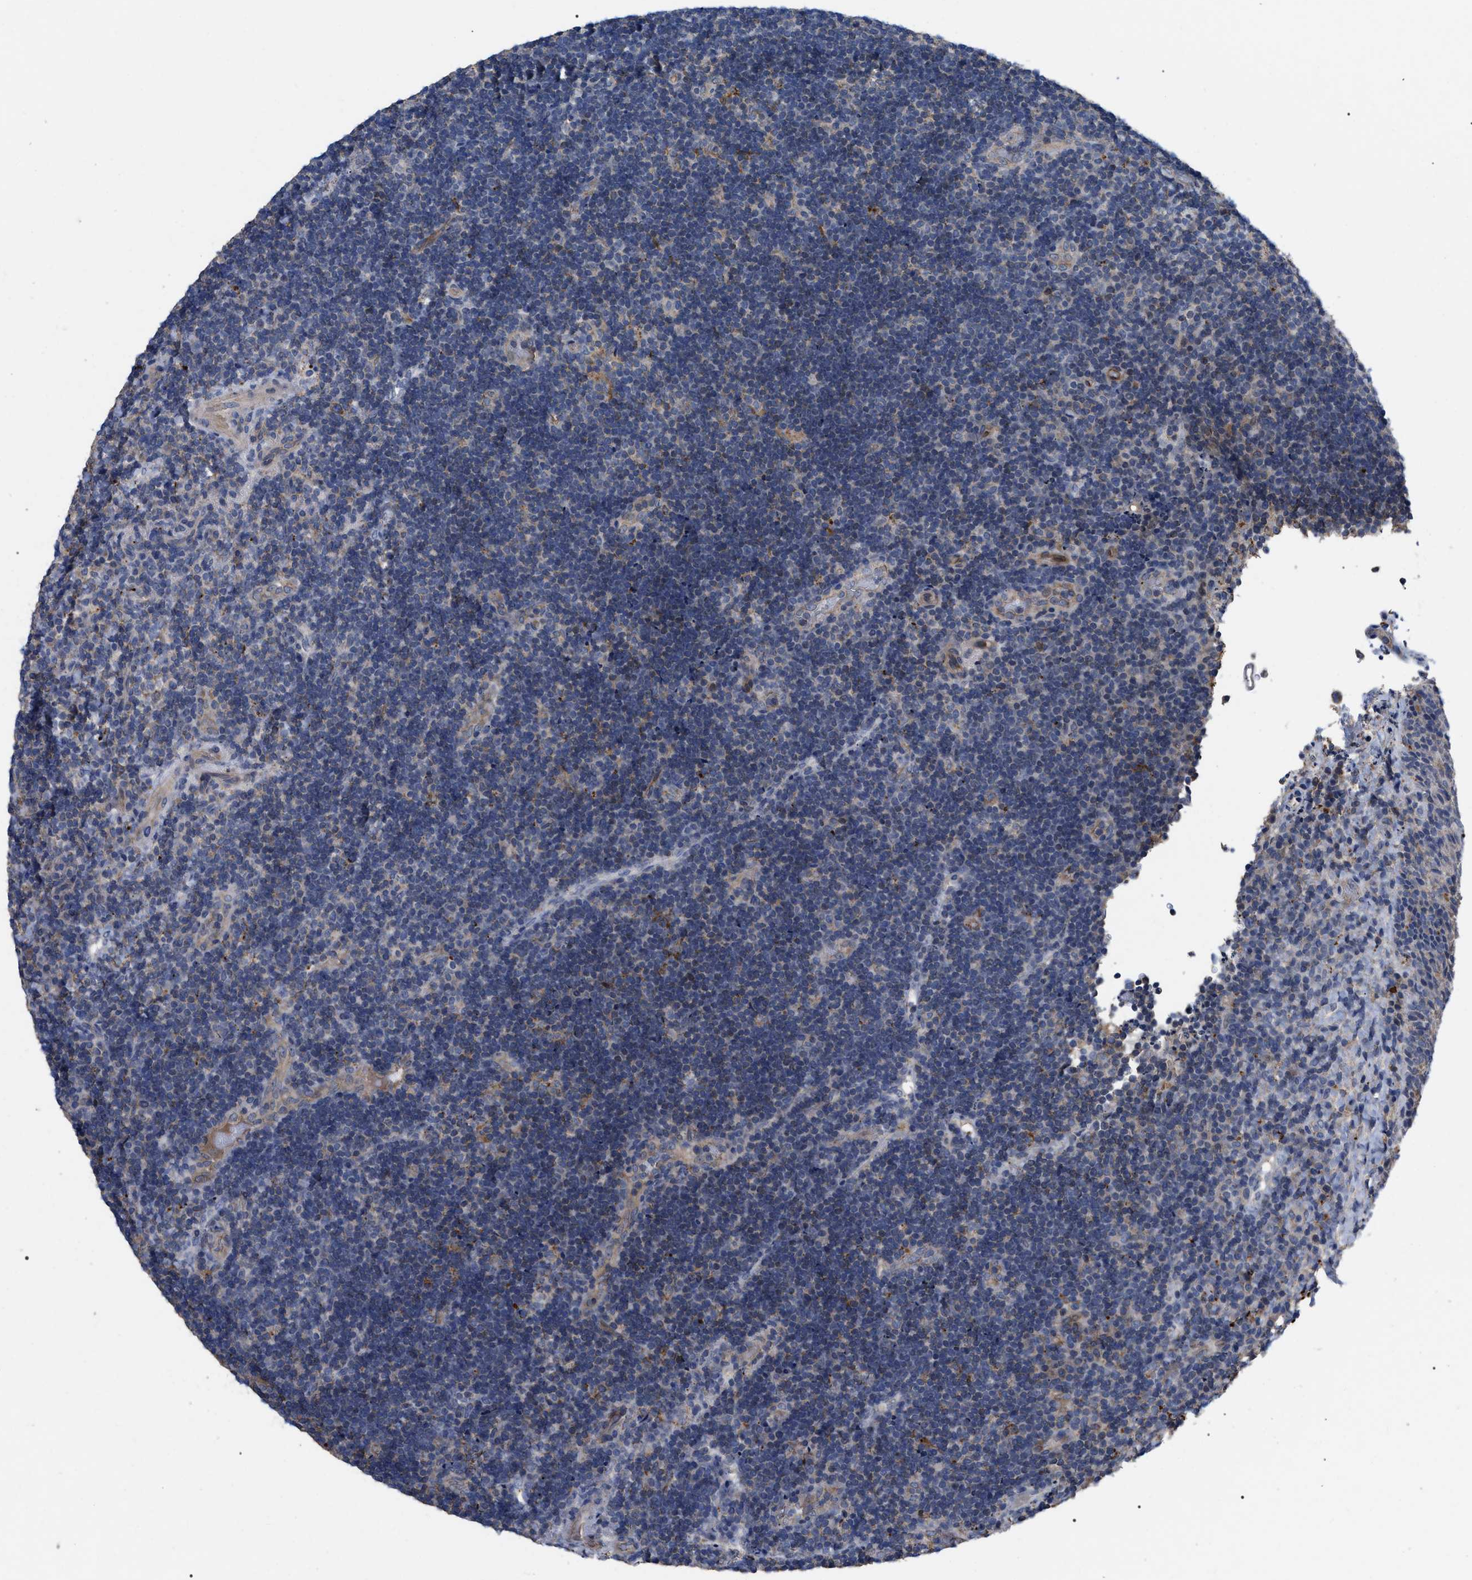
{"staining": {"intensity": "negative", "quantity": "none", "location": "none"}, "tissue": "lymphoma", "cell_type": "Tumor cells", "image_type": "cancer", "snomed": [{"axis": "morphology", "description": "Malignant lymphoma, non-Hodgkin's type, High grade"}, {"axis": "topography", "description": "Tonsil"}], "caption": "An immunohistochemistry (IHC) image of high-grade malignant lymphoma, non-Hodgkin's type is shown. There is no staining in tumor cells of high-grade malignant lymphoma, non-Hodgkin's type.", "gene": "FAM171A2", "patient": {"sex": "female", "age": 36}}